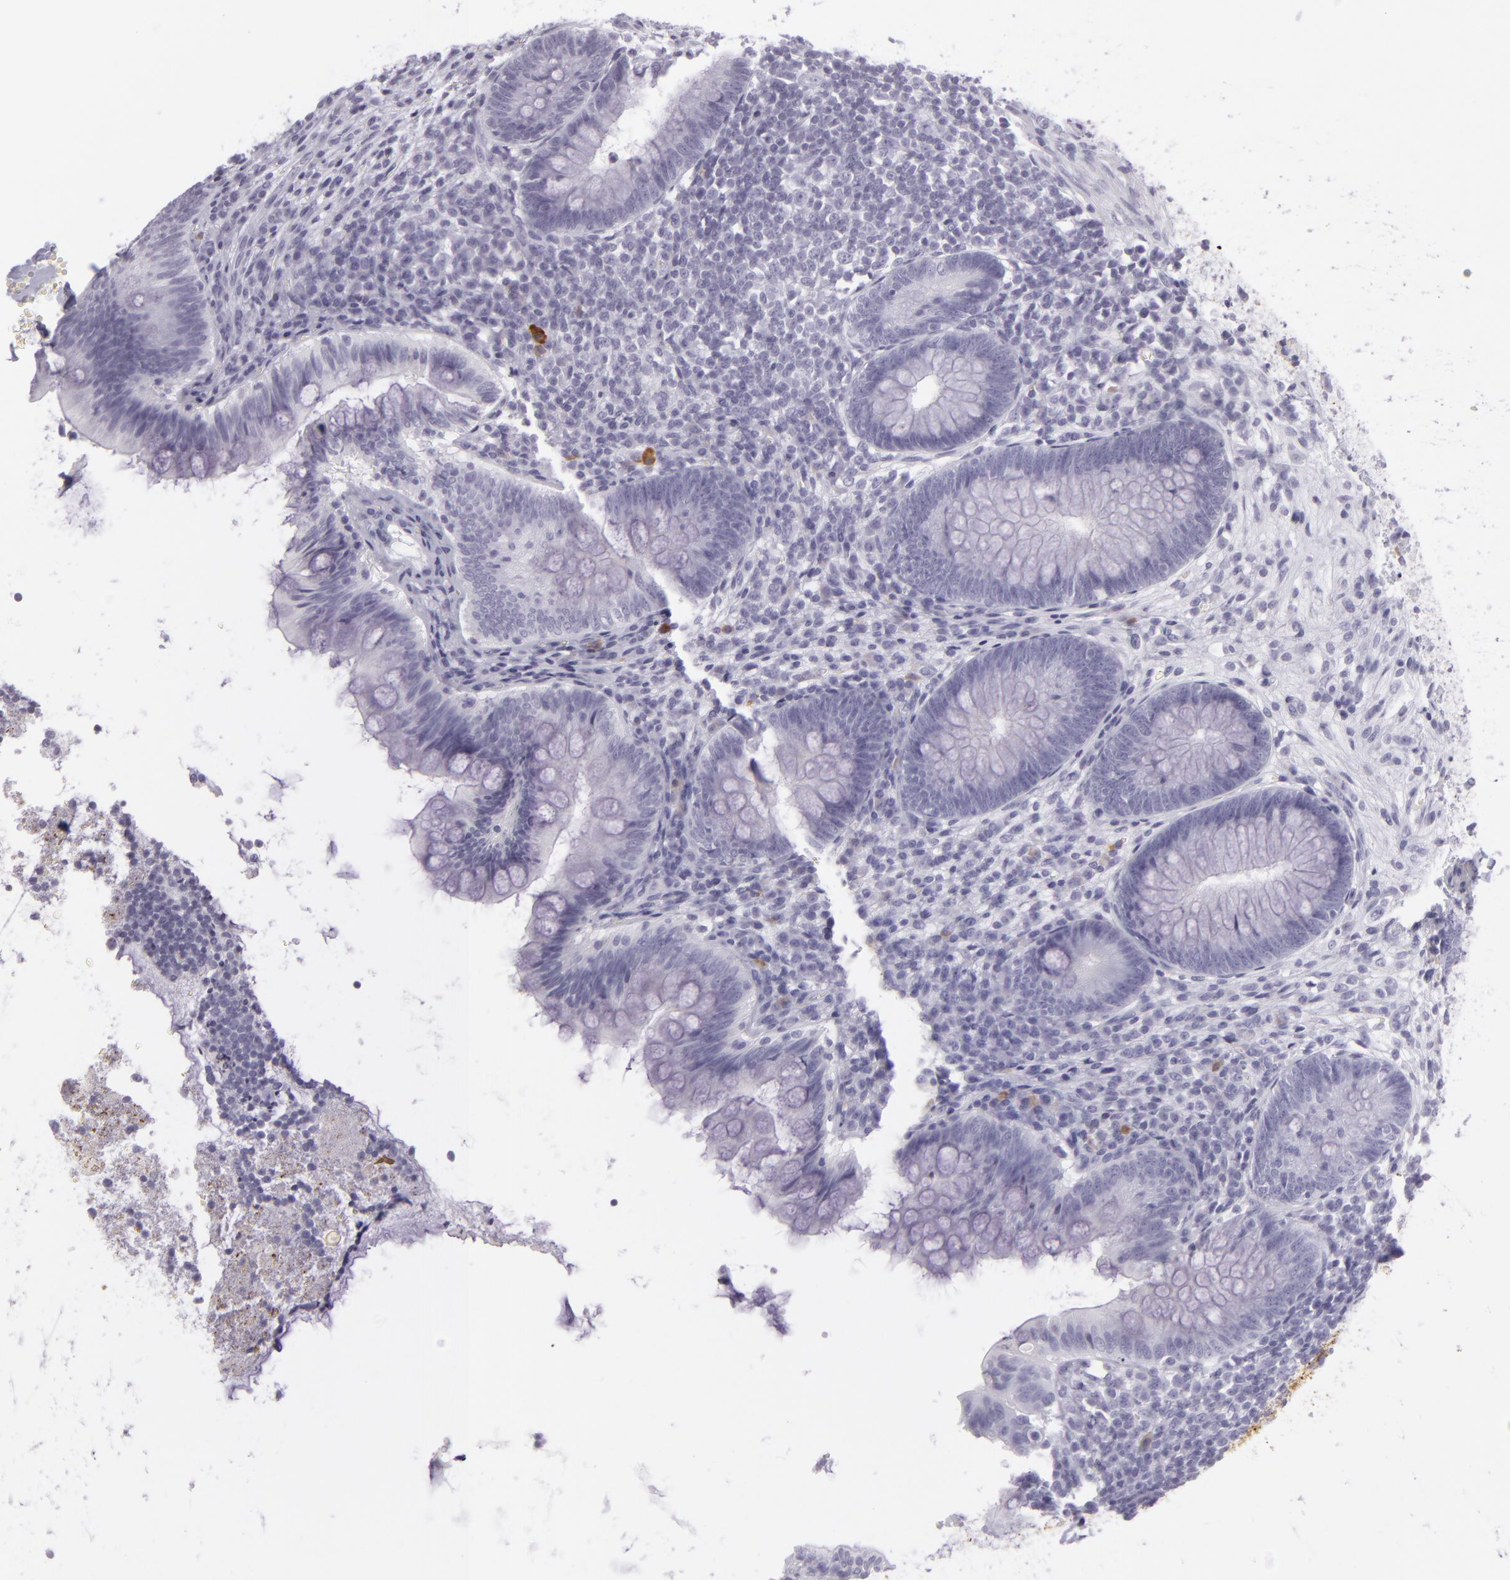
{"staining": {"intensity": "negative", "quantity": "none", "location": "none"}, "tissue": "appendix", "cell_type": "Glandular cells", "image_type": "normal", "snomed": [{"axis": "morphology", "description": "Normal tissue, NOS"}, {"axis": "topography", "description": "Appendix"}], "caption": "IHC photomicrograph of normal appendix: appendix stained with DAB (3,3'-diaminobenzidine) demonstrates no significant protein staining in glandular cells.", "gene": "MUC6", "patient": {"sex": "female", "age": 66}}